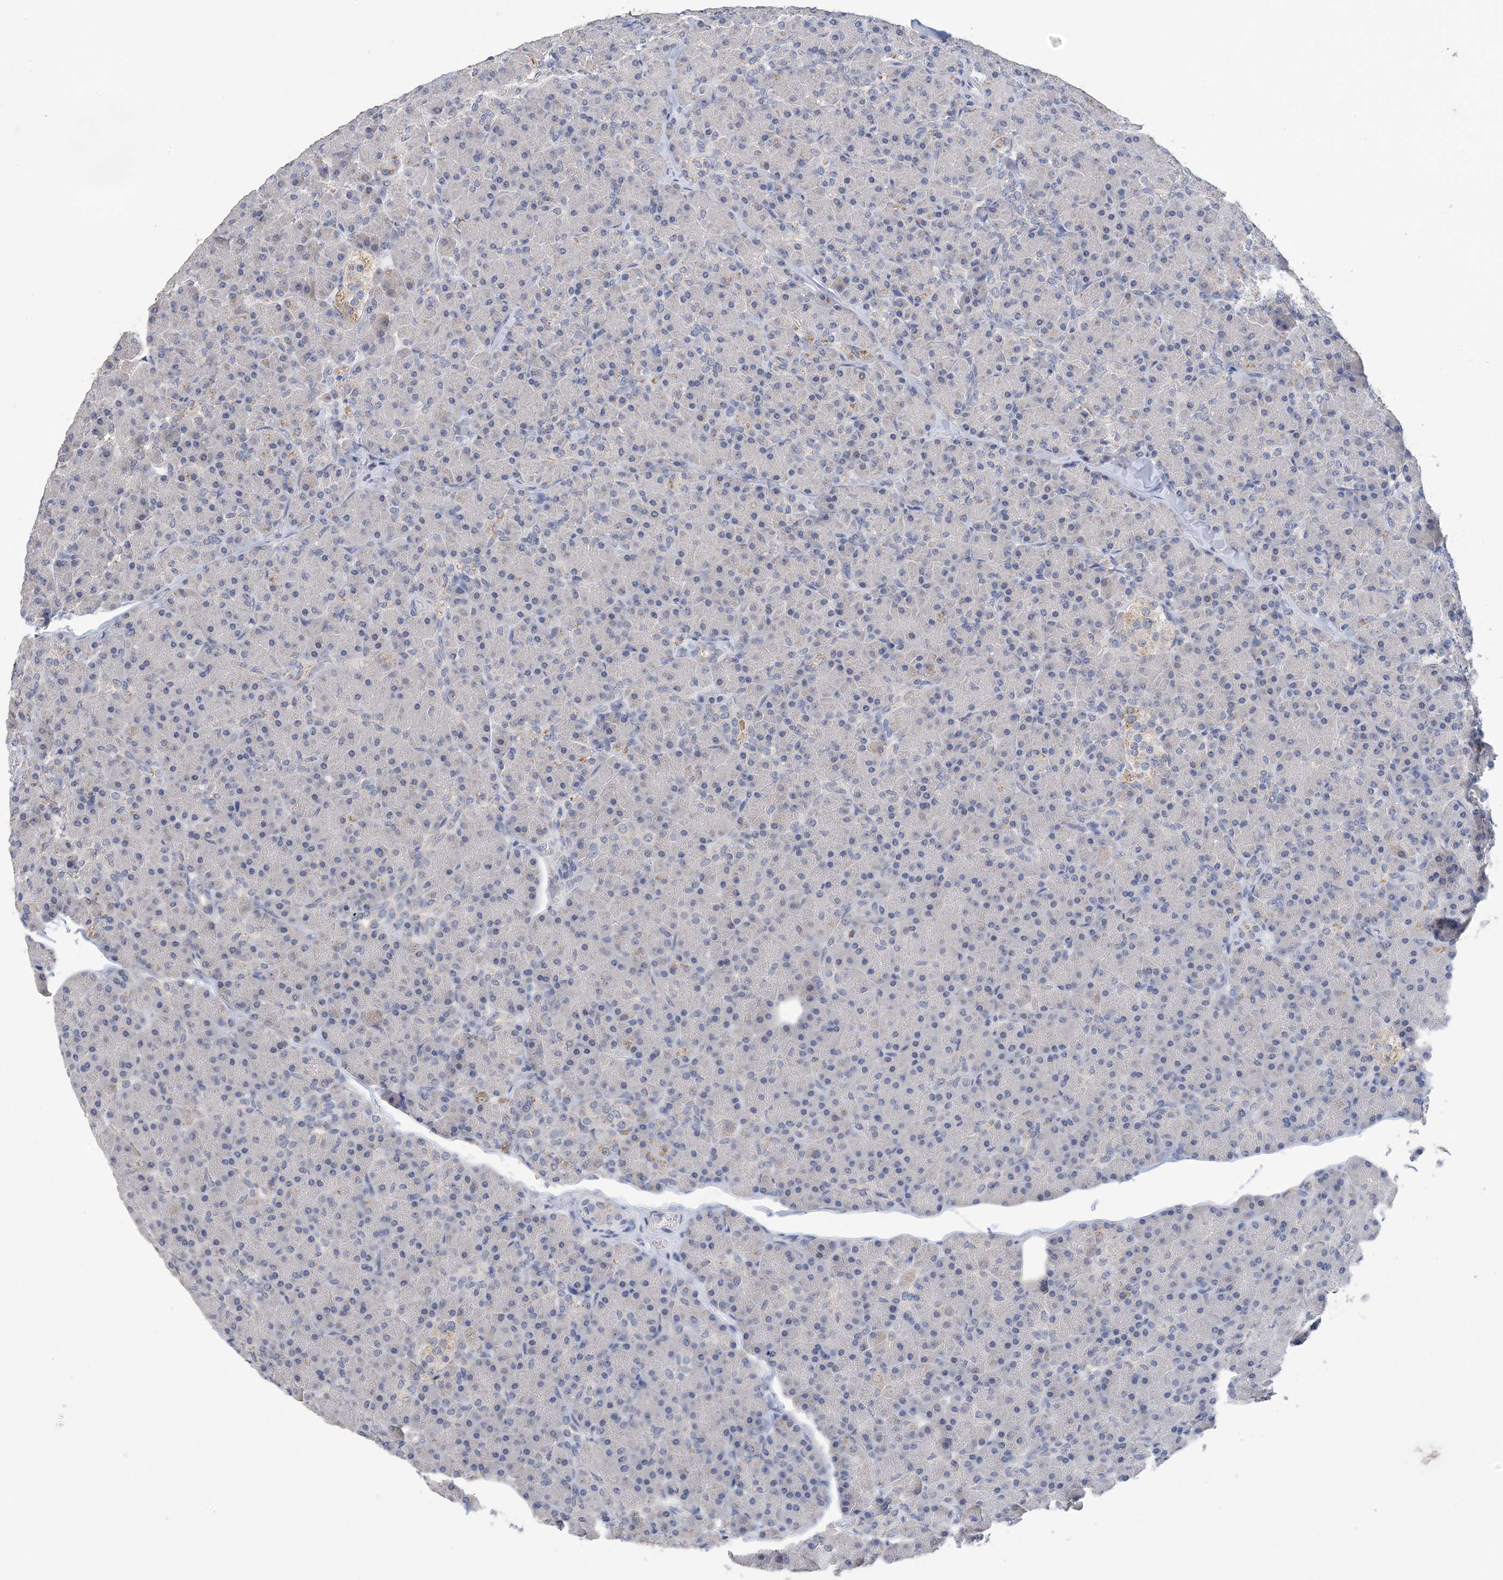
{"staining": {"intensity": "negative", "quantity": "none", "location": "none"}, "tissue": "pancreas", "cell_type": "Exocrine glandular cells", "image_type": "normal", "snomed": [{"axis": "morphology", "description": "Normal tissue, NOS"}, {"axis": "topography", "description": "Pancreas"}], "caption": "This is an IHC micrograph of benign human pancreas. There is no expression in exocrine glandular cells.", "gene": "DSC3", "patient": {"sex": "female", "age": 43}}